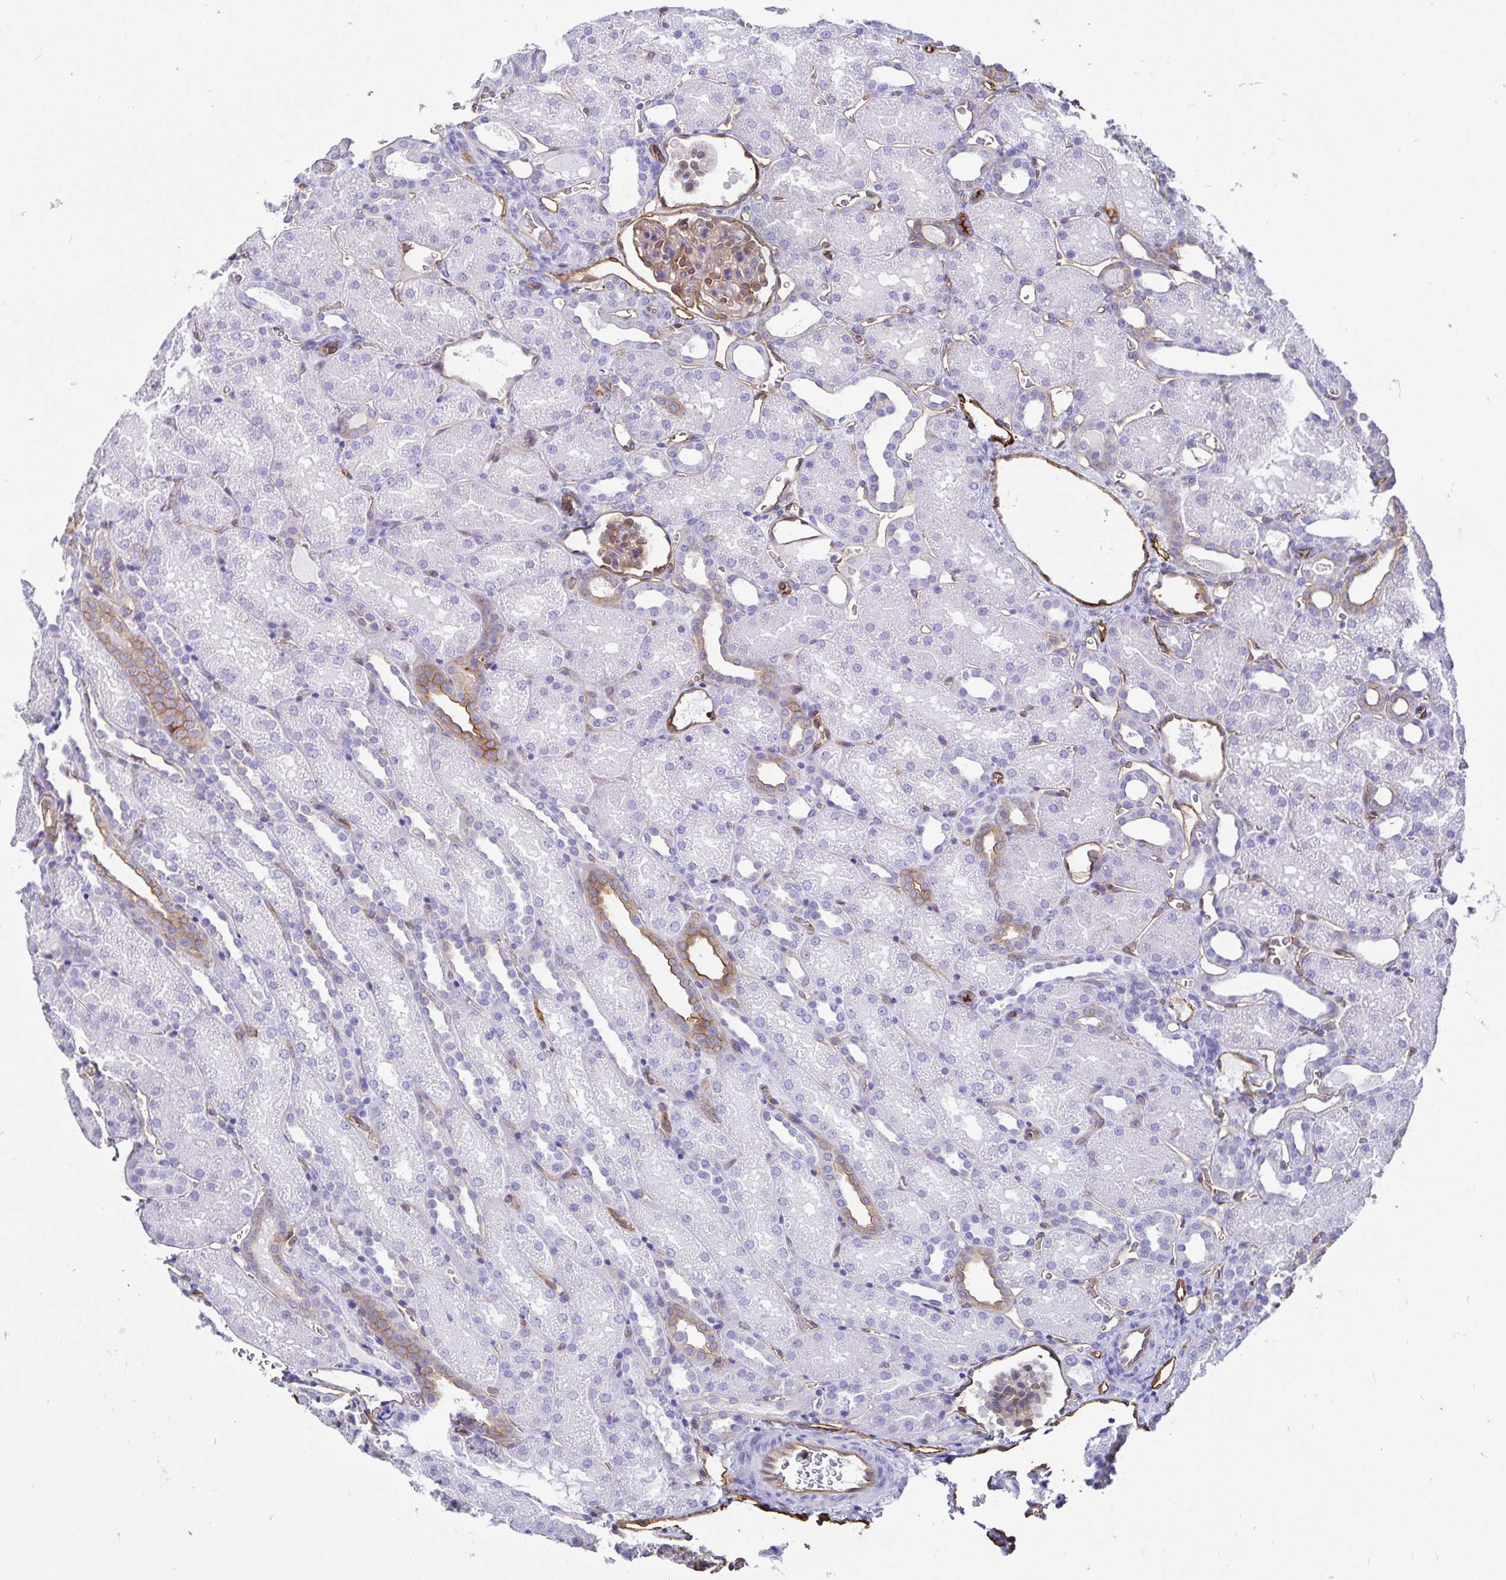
{"staining": {"intensity": "moderate", "quantity": ">75%", "location": "cytoplasmic/membranous"}, "tissue": "kidney", "cell_type": "Cells in glomeruli", "image_type": "normal", "snomed": [{"axis": "morphology", "description": "Normal tissue, NOS"}, {"axis": "topography", "description": "Kidney"}], "caption": "Moderate cytoplasmic/membranous protein staining is appreciated in approximately >75% of cells in glomeruli in kidney.", "gene": "ANXA2", "patient": {"sex": "male", "age": 2}}